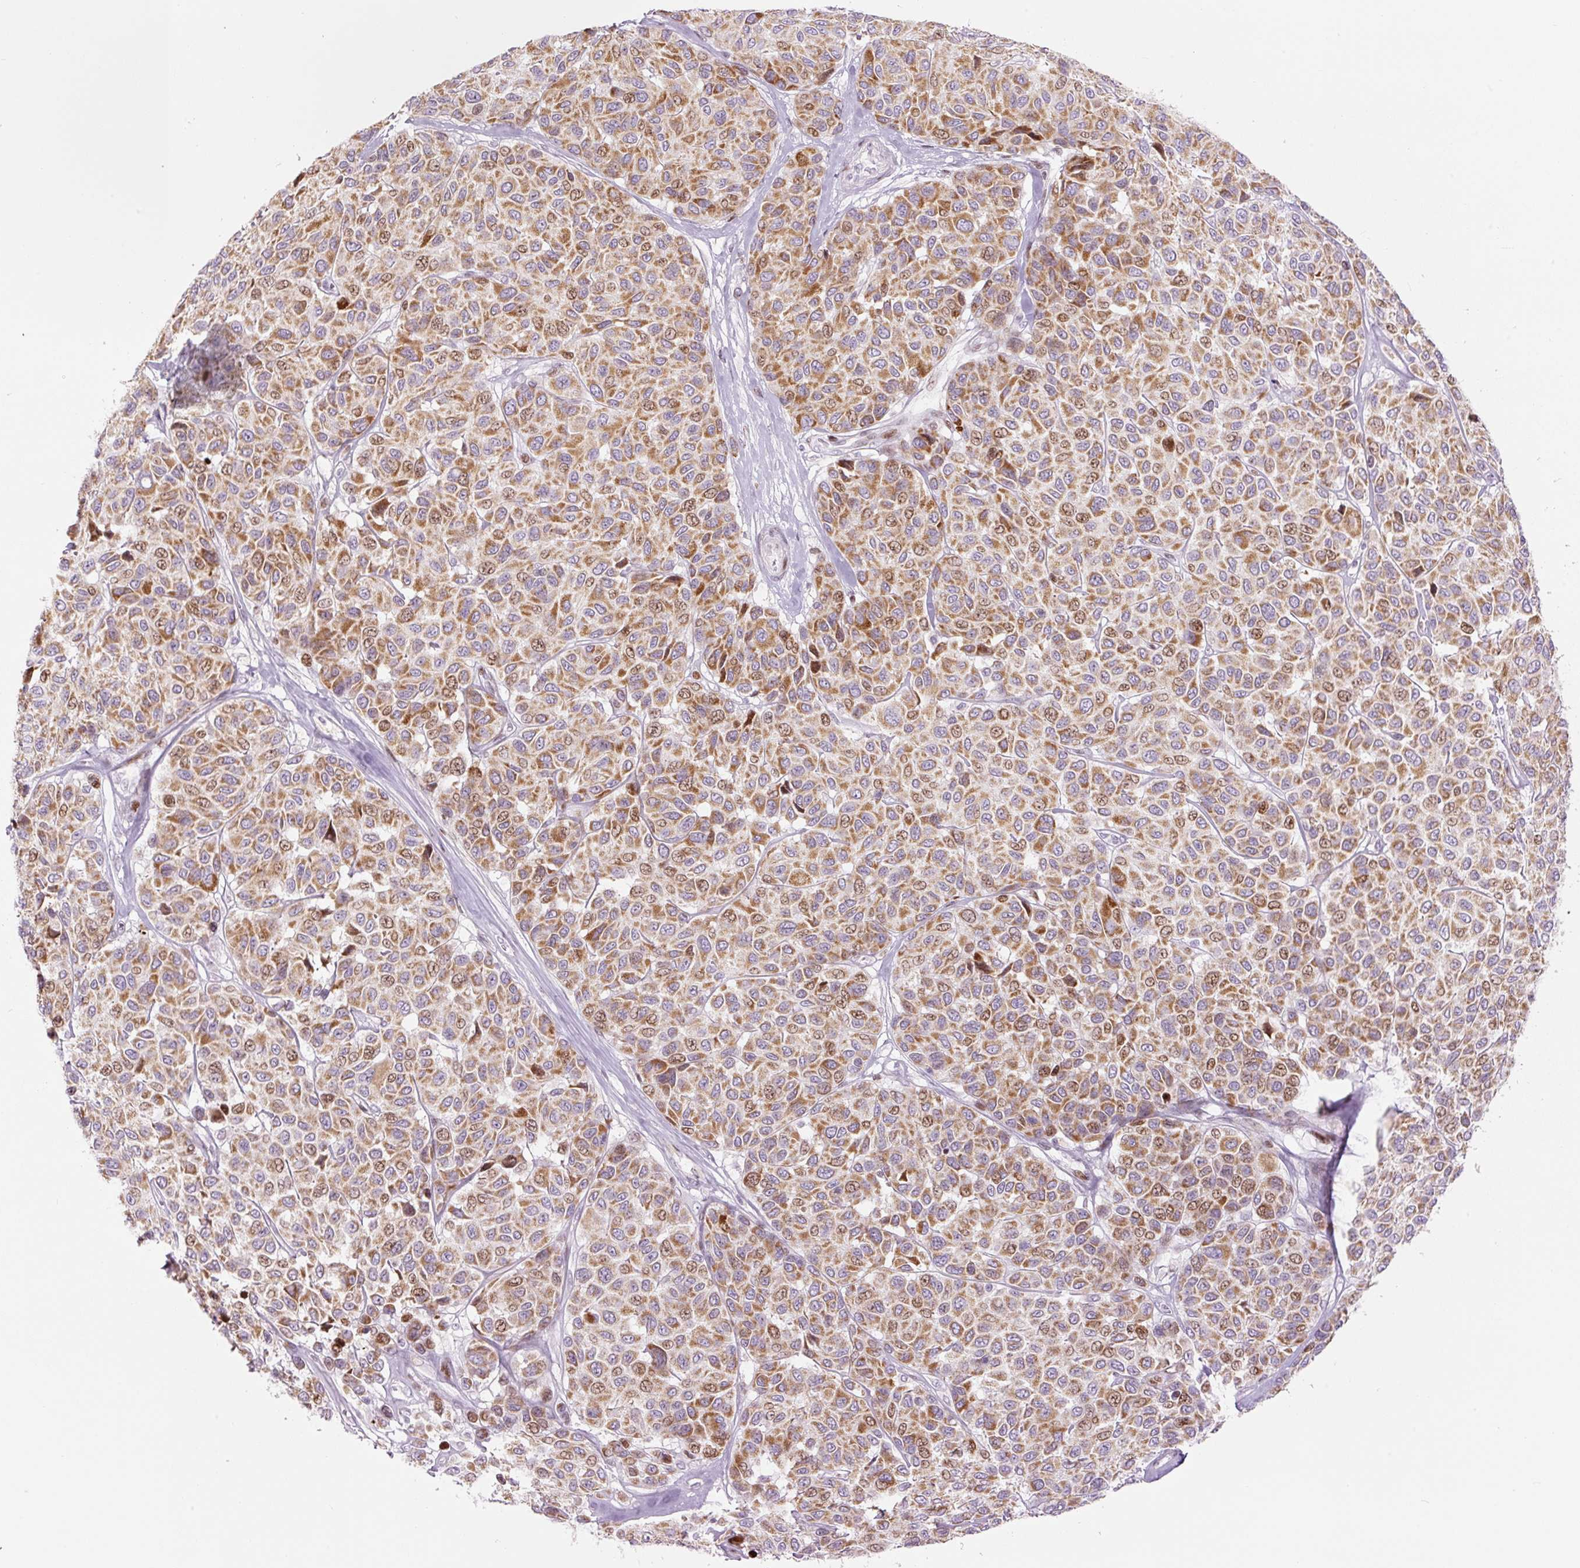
{"staining": {"intensity": "moderate", "quantity": ">75%", "location": "cytoplasmic/membranous,nuclear"}, "tissue": "melanoma", "cell_type": "Tumor cells", "image_type": "cancer", "snomed": [{"axis": "morphology", "description": "Malignant melanoma, NOS"}, {"axis": "topography", "description": "Skin"}], "caption": "Melanoma stained with immunohistochemistry displays moderate cytoplasmic/membranous and nuclear expression in about >75% of tumor cells. The protein of interest is stained brown, and the nuclei are stained in blue (DAB (3,3'-diaminobenzidine) IHC with brightfield microscopy, high magnification).", "gene": "TMEM177", "patient": {"sex": "female", "age": 66}}